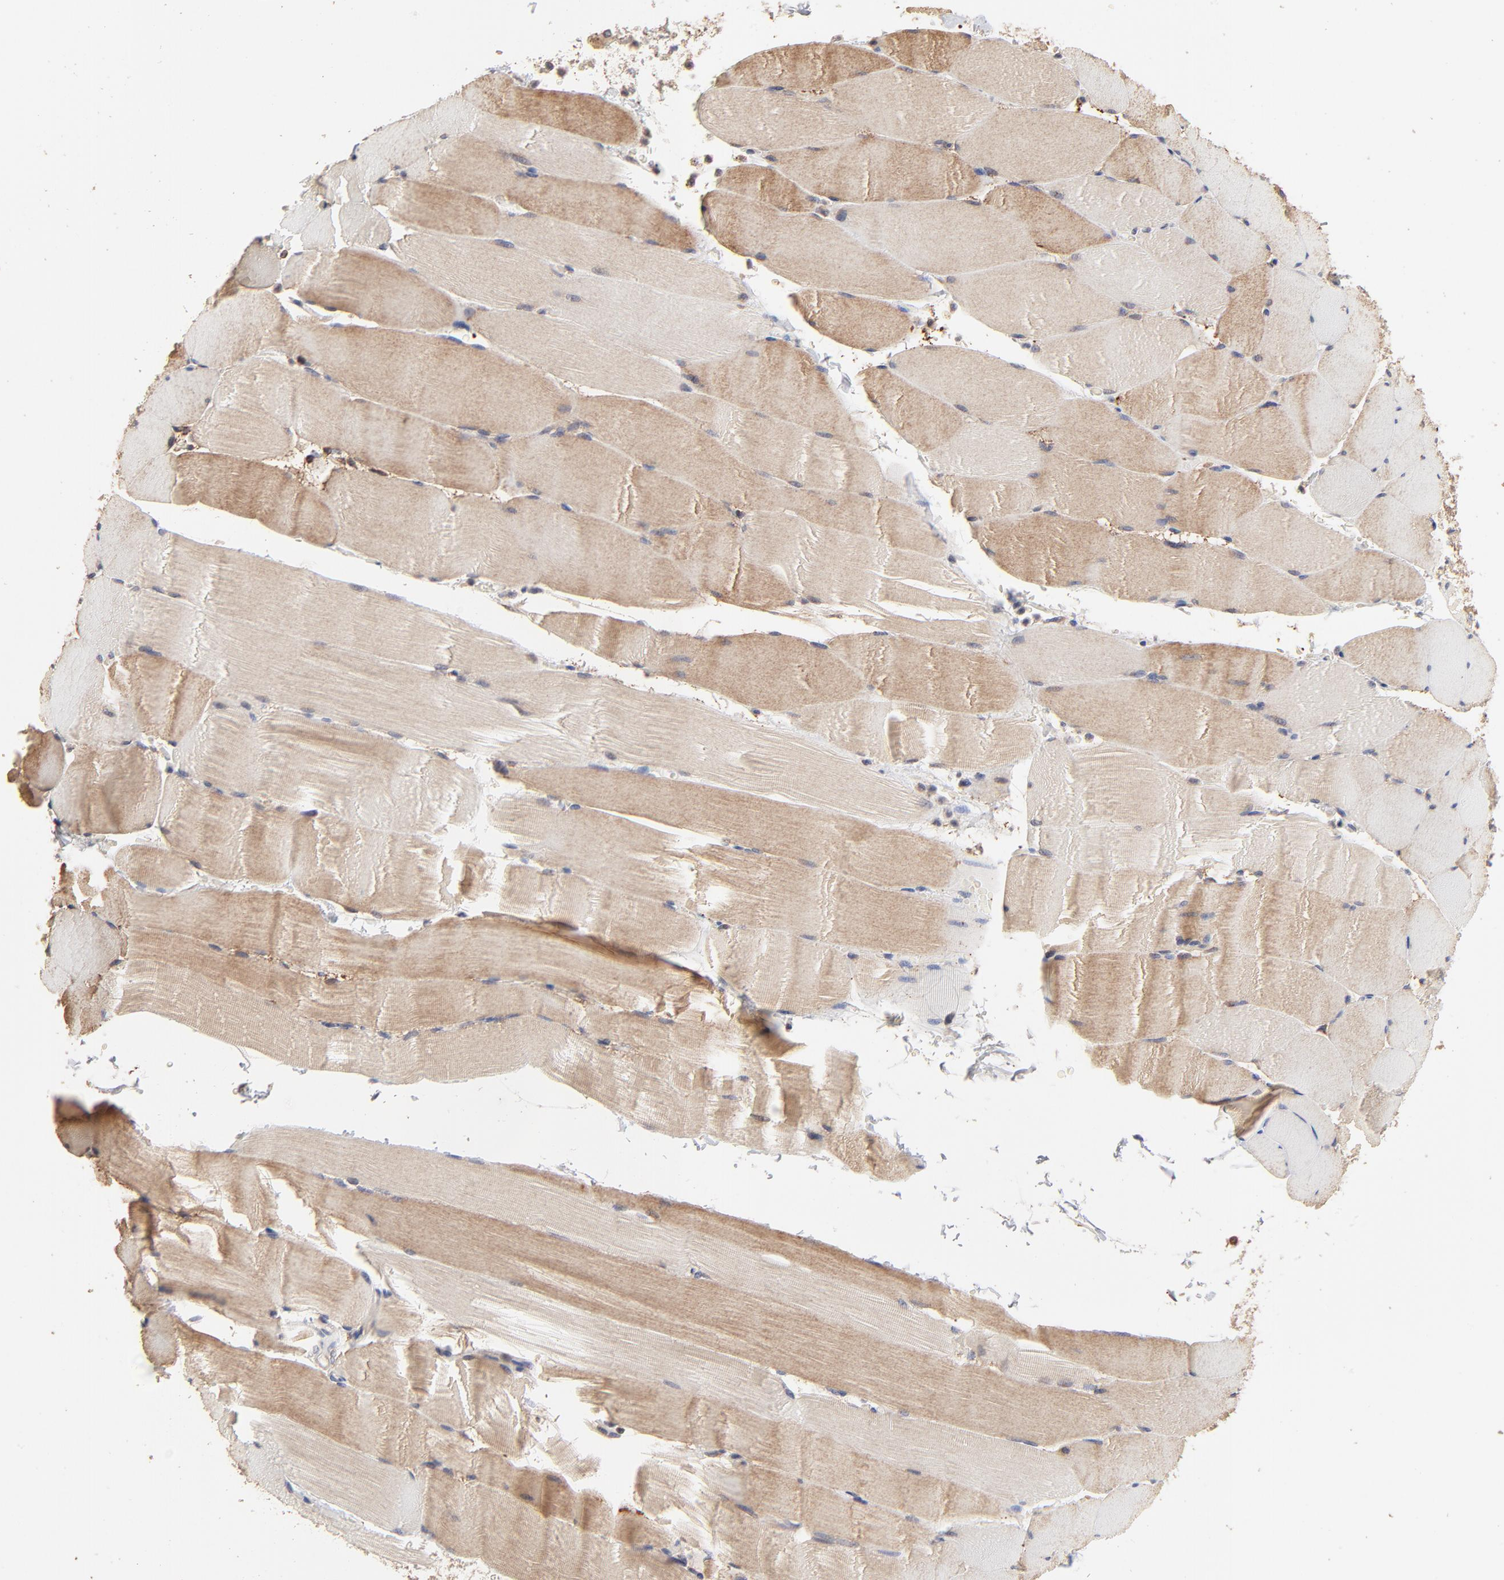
{"staining": {"intensity": "weak", "quantity": "25%-75%", "location": "cytoplasmic/membranous"}, "tissue": "skeletal muscle", "cell_type": "Myocytes", "image_type": "normal", "snomed": [{"axis": "morphology", "description": "Normal tissue, NOS"}, {"axis": "topography", "description": "Skeletal muscle"}], "caption": "There is low levels of weak cytoplasmic/membranous staining in myocytes of normal skeletal muscle, as demonstrated by immunohistochemical staining (brown color).", "gene": "RNF213", "patient": {"sex": "male", "age": 62}}